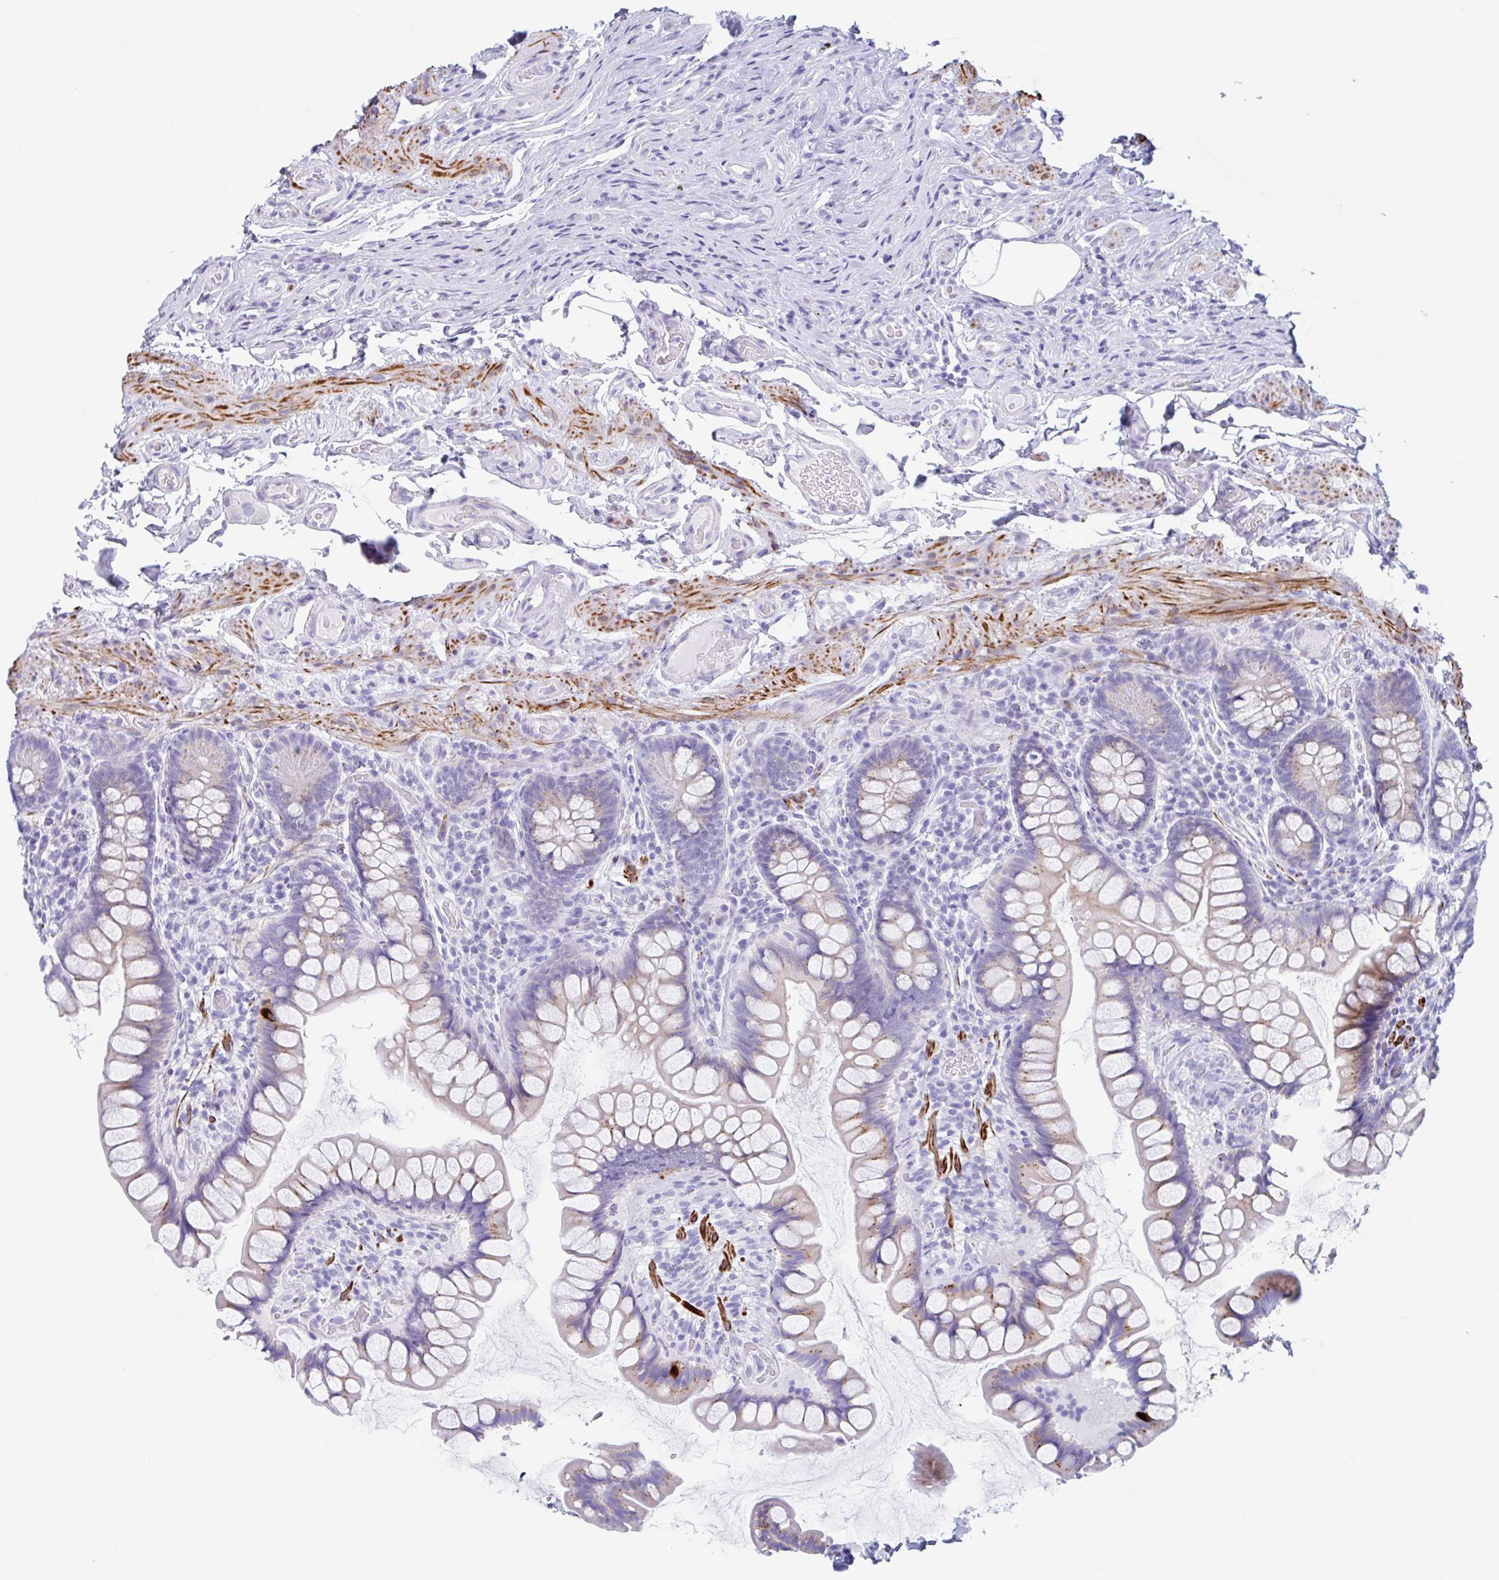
{"staining": {"intensity": "strong", "quantity": "25%-75%", "location": "cytoplasmic/membranous"}, "tissue": "small intestine", "cell_type": "Glandular cells", "image_type": "normal", "snomed": [{"axis": "morphology", "description": "Normal tissue, NOS"}, {"axis": "topography", "description": "Small intestine"}], "caption": "The micrograph exhibits staining of unremarkable small intestine, revealing strong cytoplasmic/membranous protein expression (brown color) within glandular cells.", "gene": "CPTP", "patient": {"sex": "male", "age": 70}}